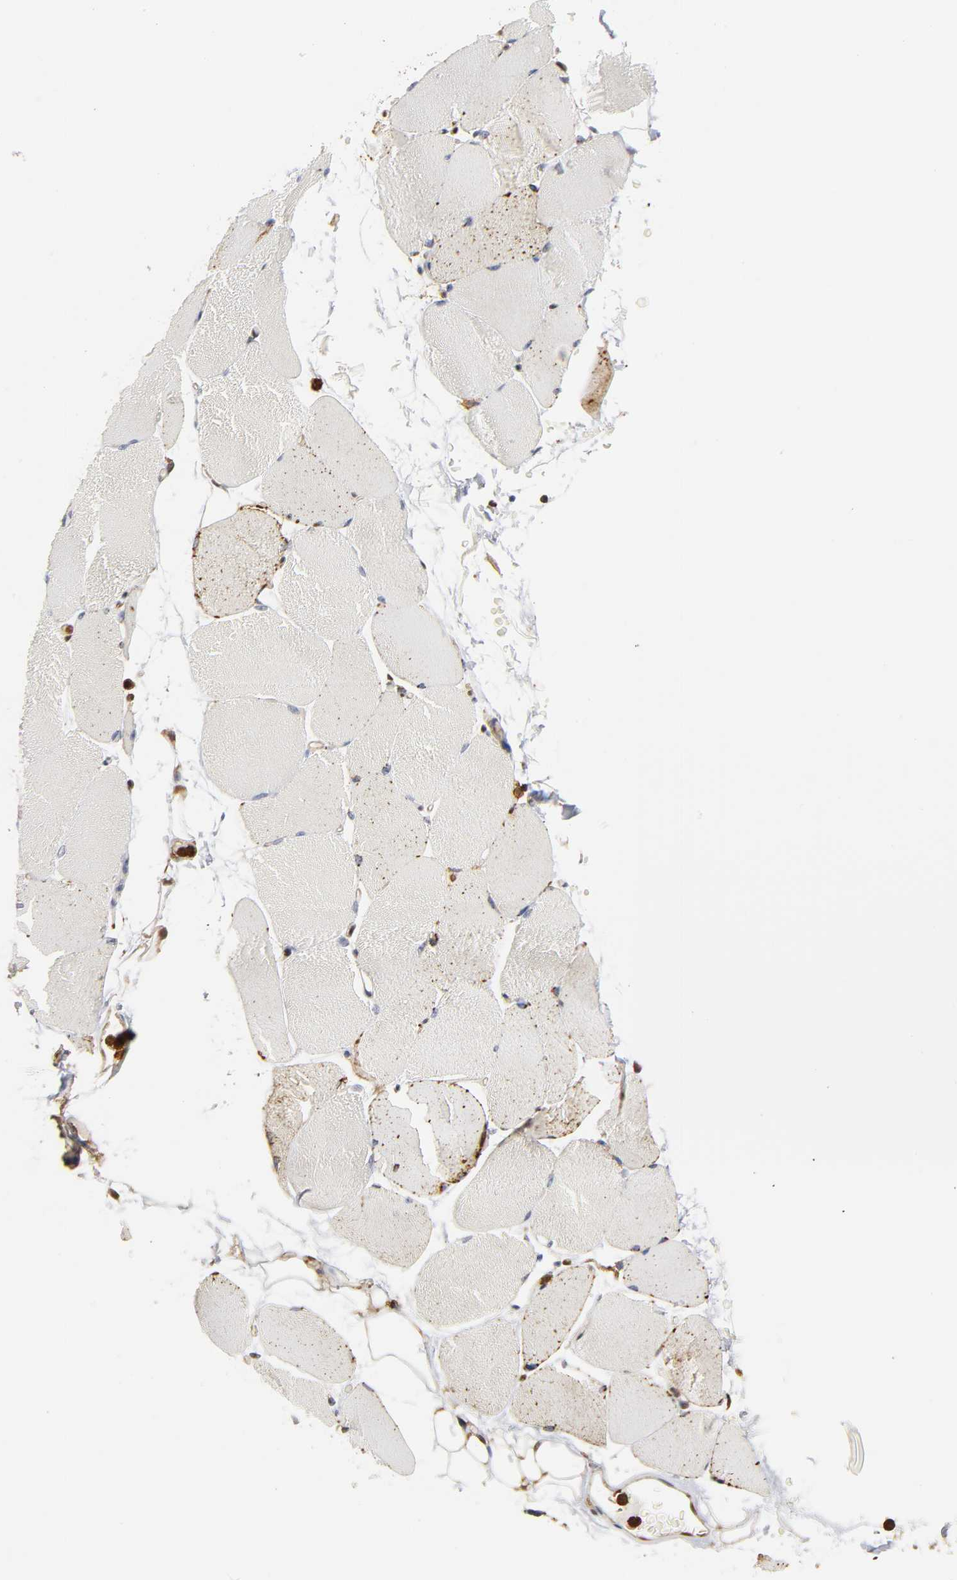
{"staining": {"intensity": "moderate", "quantity": "25%-75%", "location": "cytoplasmic/membranous"}, "tissue": "skeletal muscle", "cell_type": "Myocytes", "image_type": "normal", "snomed": [{"axis": "morphology", "description": "Normal tissue, NOS"}, {"axis": "topography", "description": "Skeletal muscle"}, {"axis": "topography", "description": "Parathyroid gland"}], "caption": "Immunohistochemical staining of benign human skeletal muscle demonstrates medium levels of moderate cytoplasmic/membranous expression in about 25%-75% of myocytes.", "gene": "ANXA11", "patient": {"sex": "female", "age": 37}}